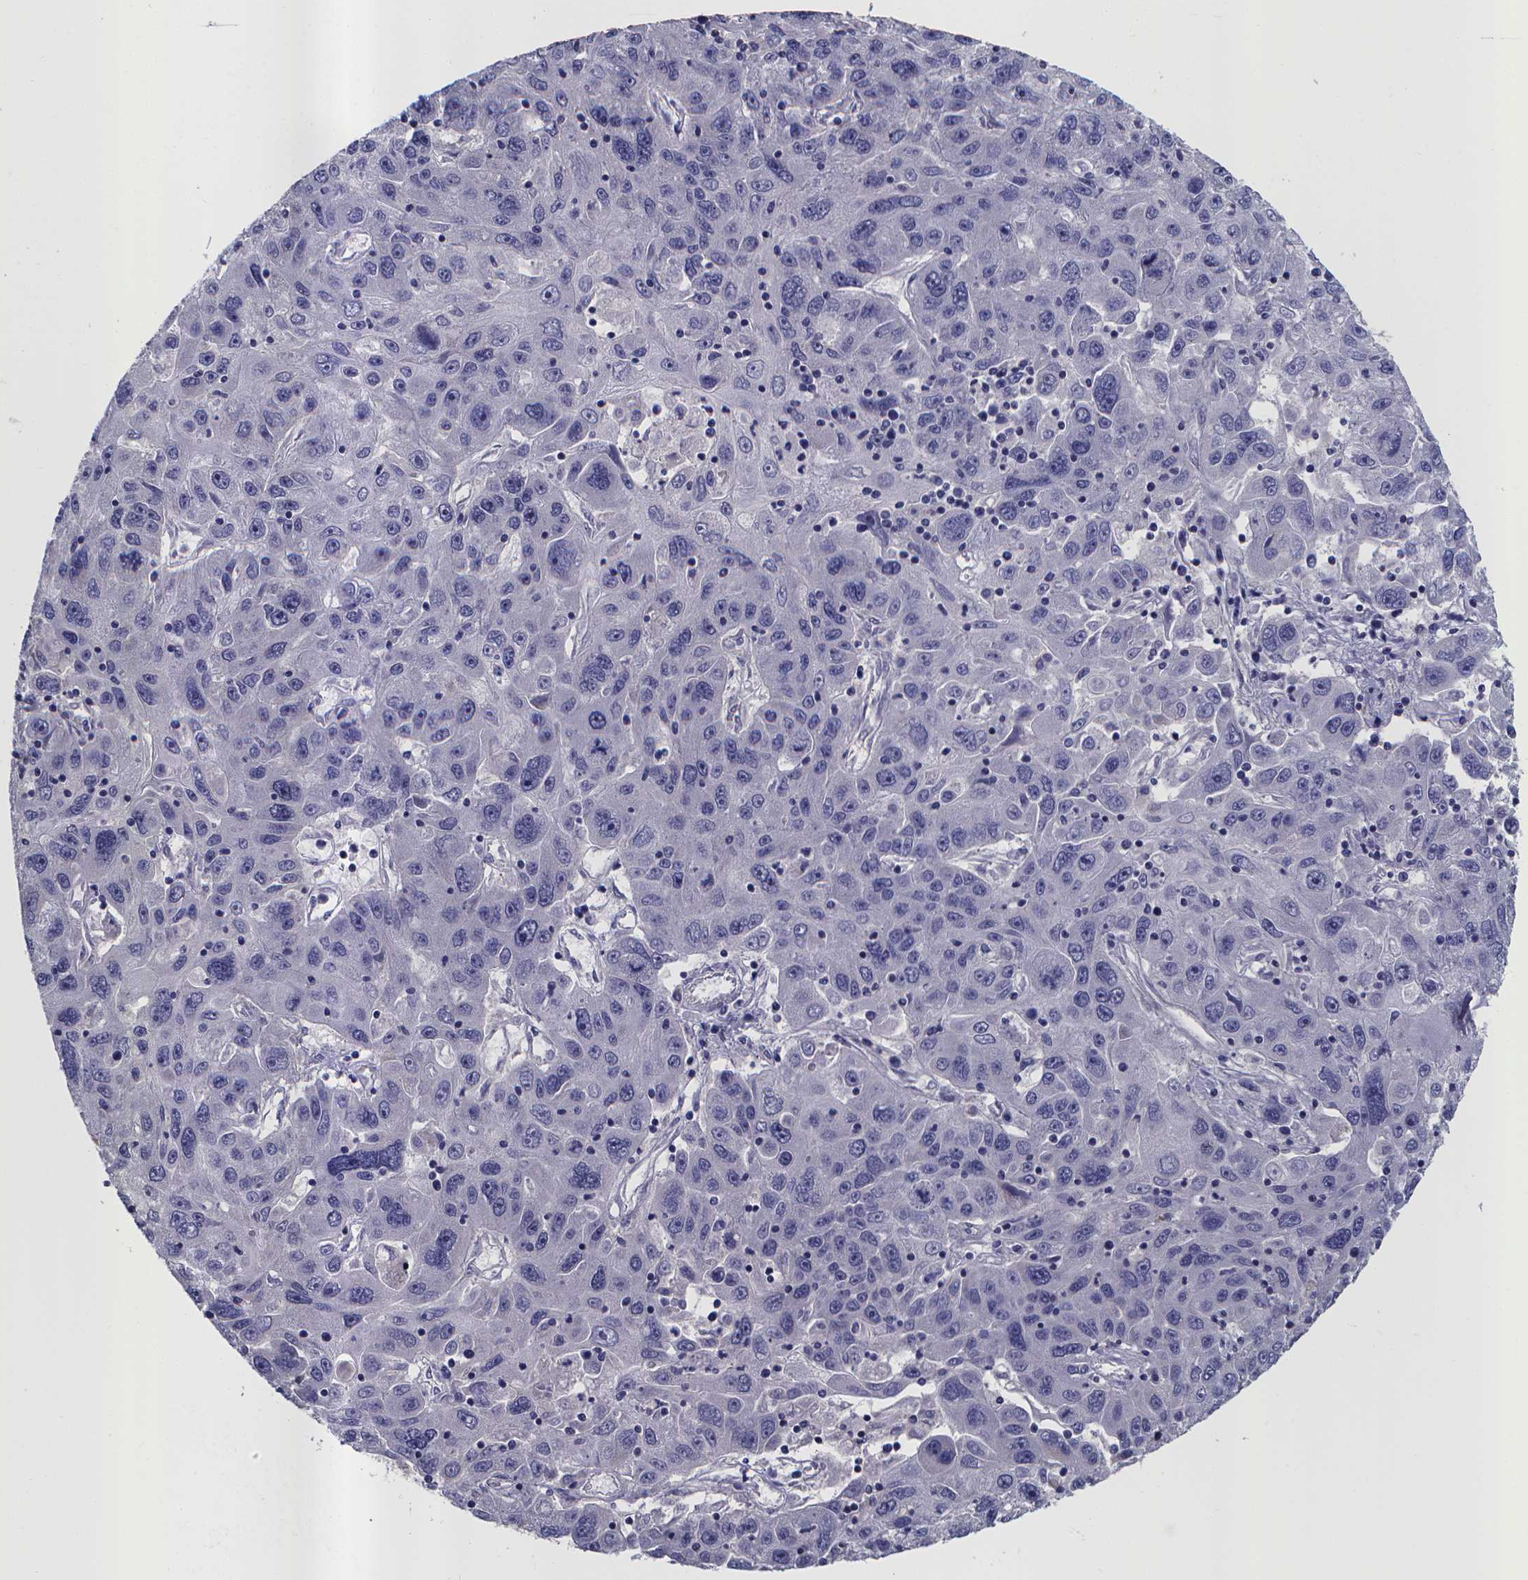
{"staining": {"intensity": "negative", "quantity": "none", "location": "none"}, "tissue": "stomach cancer", "cell_type": "Tumor cells", "image_type": "cancer", "snomed": [{"axis": "morphology", "description": "Adenocarcinoma, NOS"}, {"axis": "topography", "description": "Stomach"}], "caption": "There is no significant staining in tumor cells of stomach cancer (adenocarcinoma). The staining is performed using DAB (3,3'-diaminobenzidine) brown chromogen with nuclei counter-stained in using hematoxylin.", "gene": "RERG", "patient": {"sex": "male", "age": 56}}